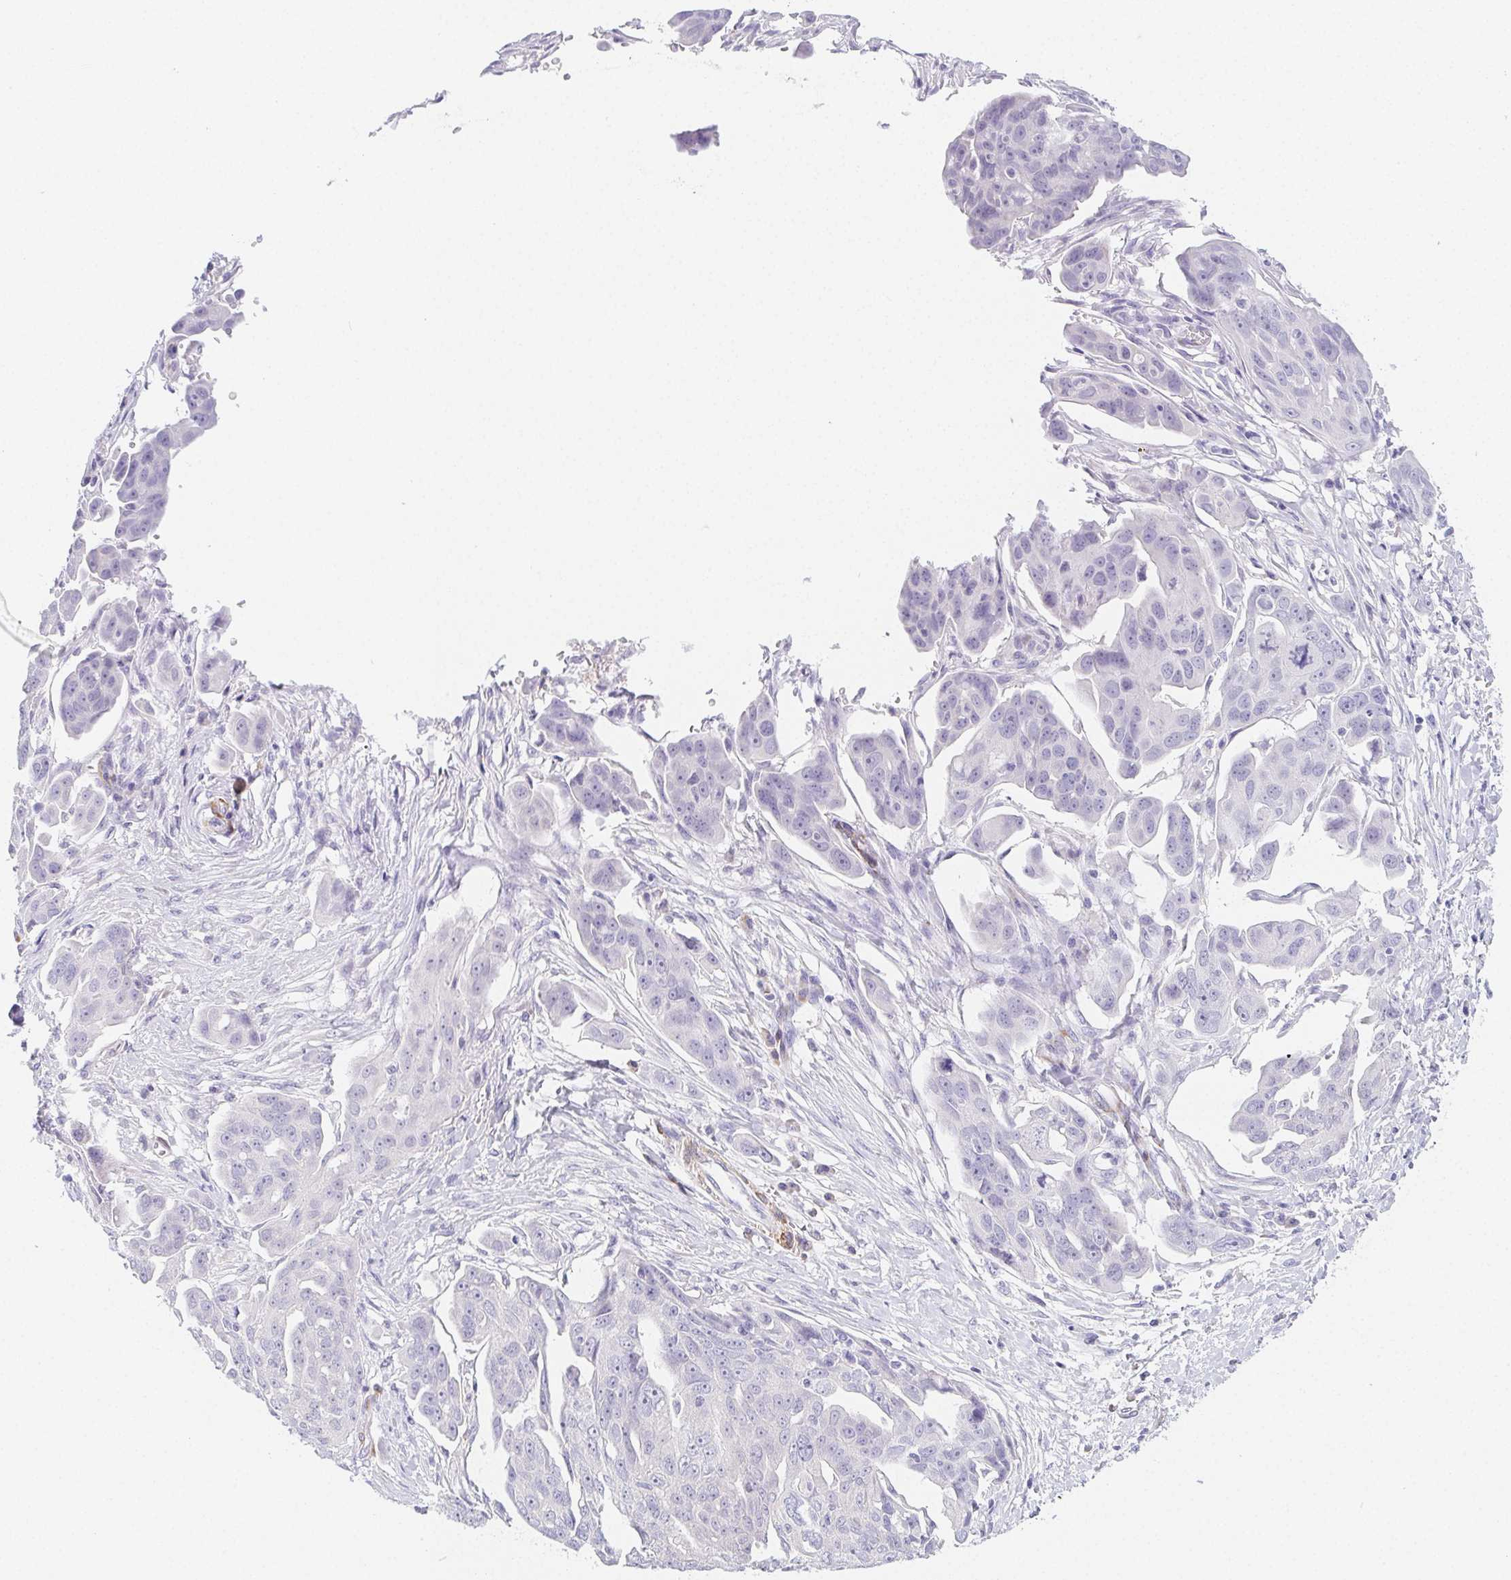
{"staining": {"intensity": "negative", "quantity": "none", "location": "none"}, "tissue": "ovarian cancer", "cell_type": "Tumor cells", "image_type": "cancer", "snomed": [{"axis": "morphology", "description": "Carcinoma, endometroid"}, {"axis": "topography", "description": "Ovary"}], "caption": "DAB immunohistochemical staining of human ovarian endometroid carcinoma demonstrates no significant positivity in tumor cells.", "gene": "HRC", "patient": {"sex": "female", "age": 70}}